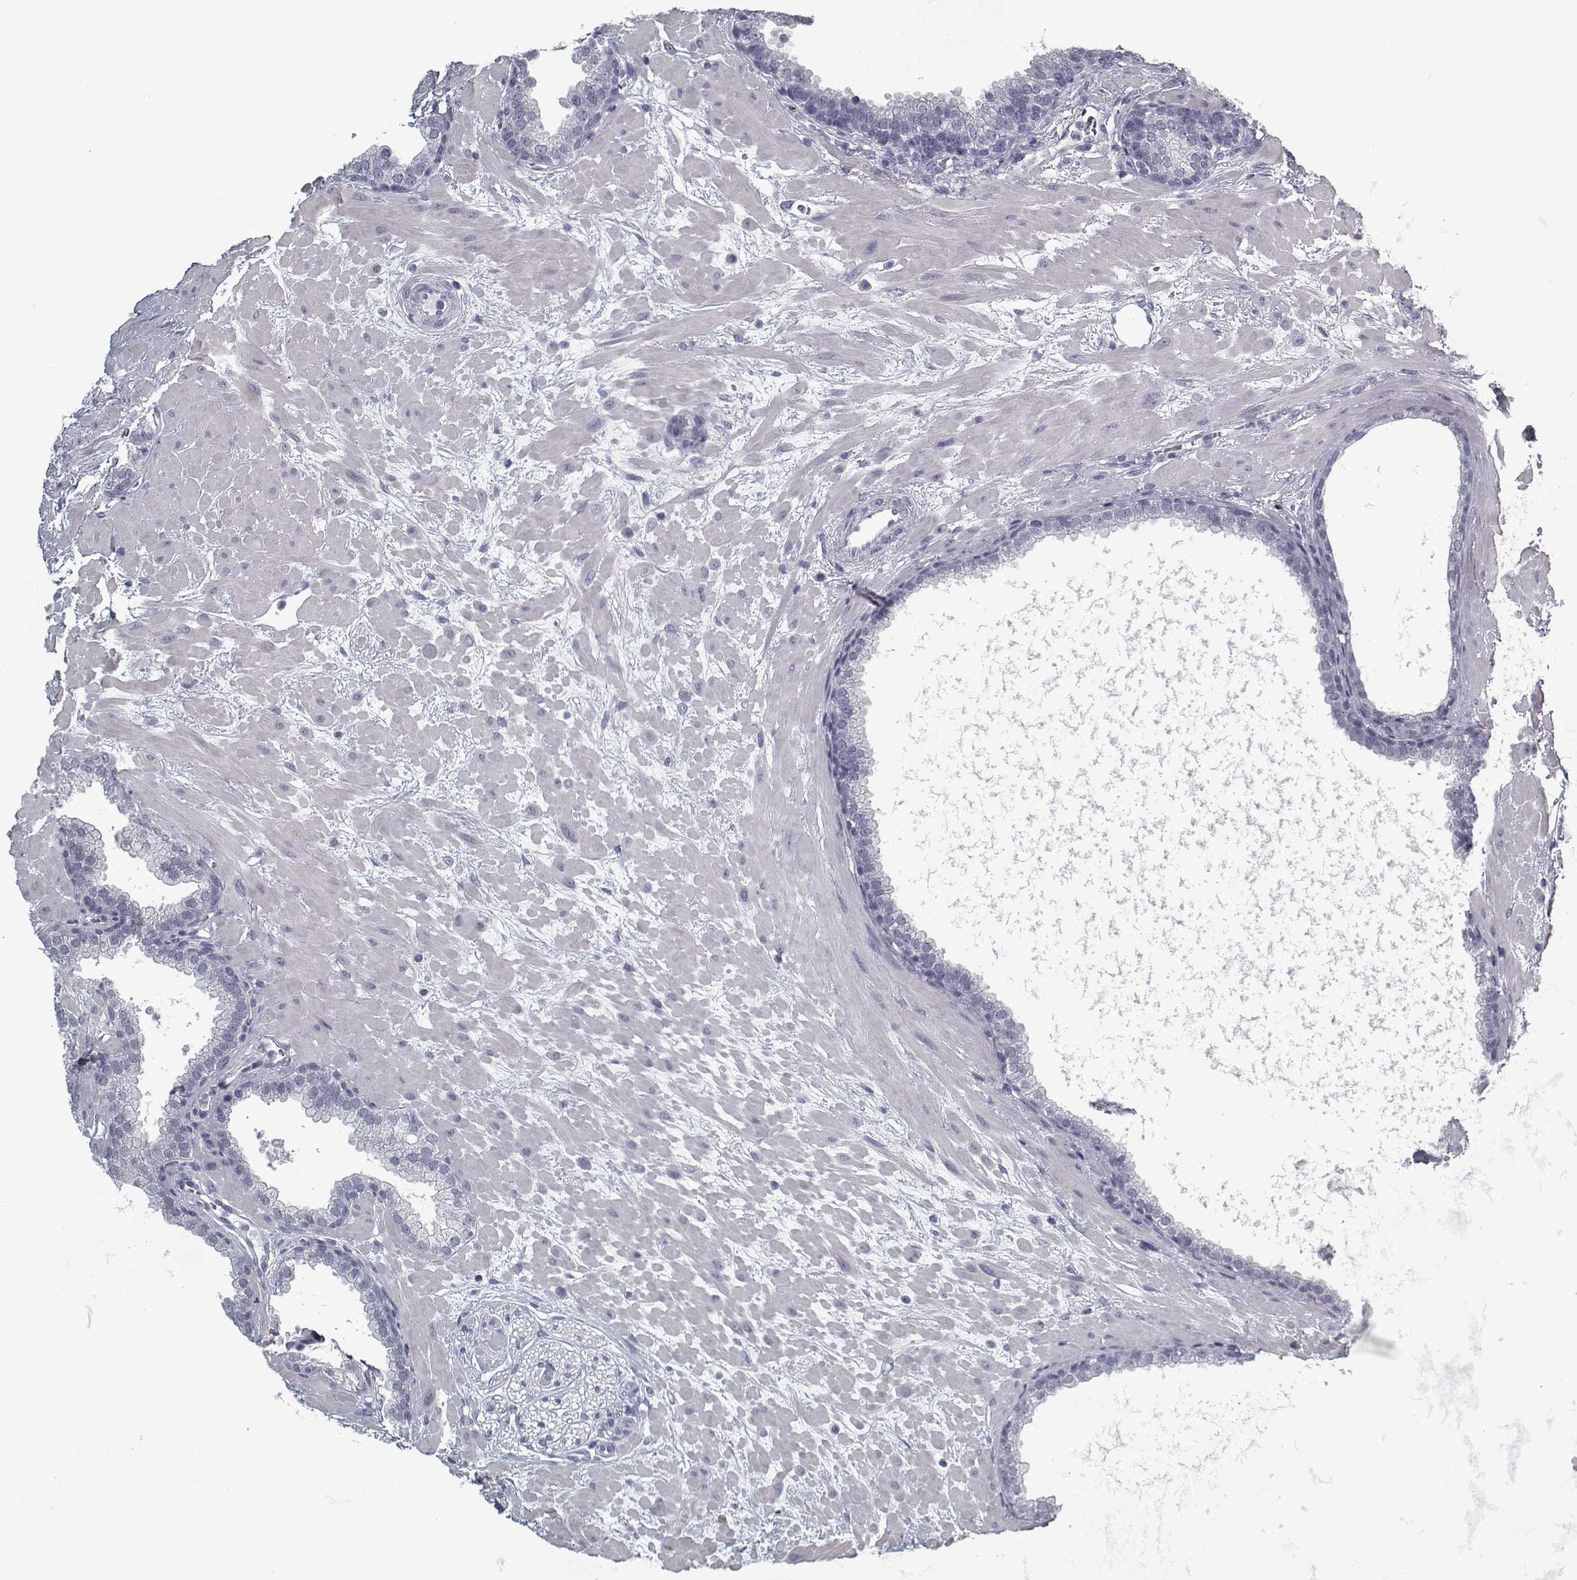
{"staining": {"intensity": "negative", "quantity": "none", "location": "none"}, "tissue": "prostate cancer", "cell_type": "Tumor cells", "image_type": "cancer", "snomed": [{"axis": "morphology", "description": "Adenocarcinoma, Low grade"}, {"axis": "topography", "description": "Prostate"}], "caption": "Immunohistochemical staining of human prostate adenocarcinoma (low-grade) displays no significant positivity in tumor cells.", "gene": "RNF32", "patient": {"sex": "male", "age": 68}}